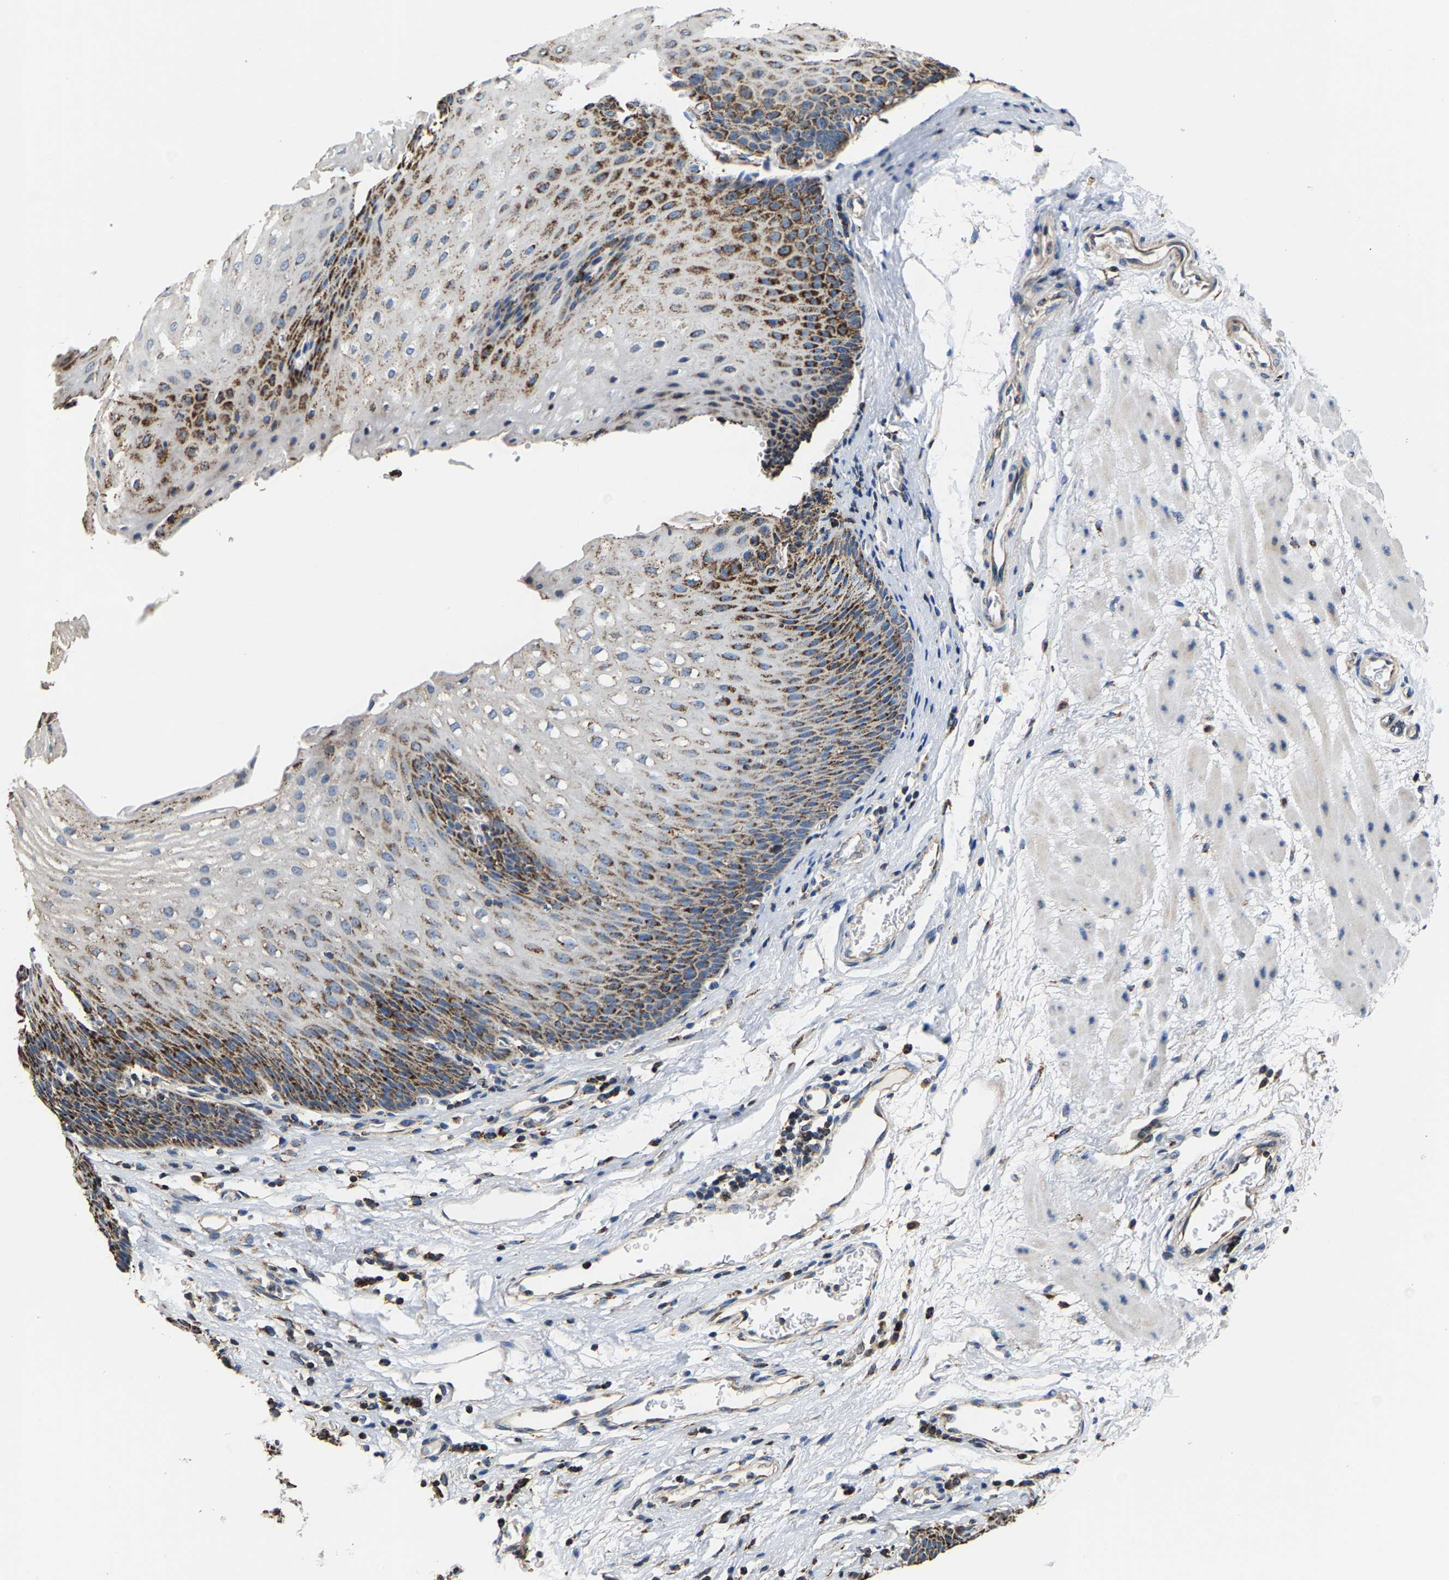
{"staining": {"intensity": "strong", "quantity": ">75%", "location": "cytoplasmic/membranous"}, "tissue": "esophagus", "cell_type": "Squamous epithelial cells", "image_type": "normal", "snomed": [{"axis": "morphology", "description": "Normal tissue, NOS"}, {"axis": "topography", "description": "Esophagus"}], "caption": "This image reveals IHC staining of unremarkable esophagus, with high strong cytoplasmic/membranous positivity in about >75% of squamous epithelial cells.", "gene": "SHMT2", "patient": {"sex": "male", "age": 48}}